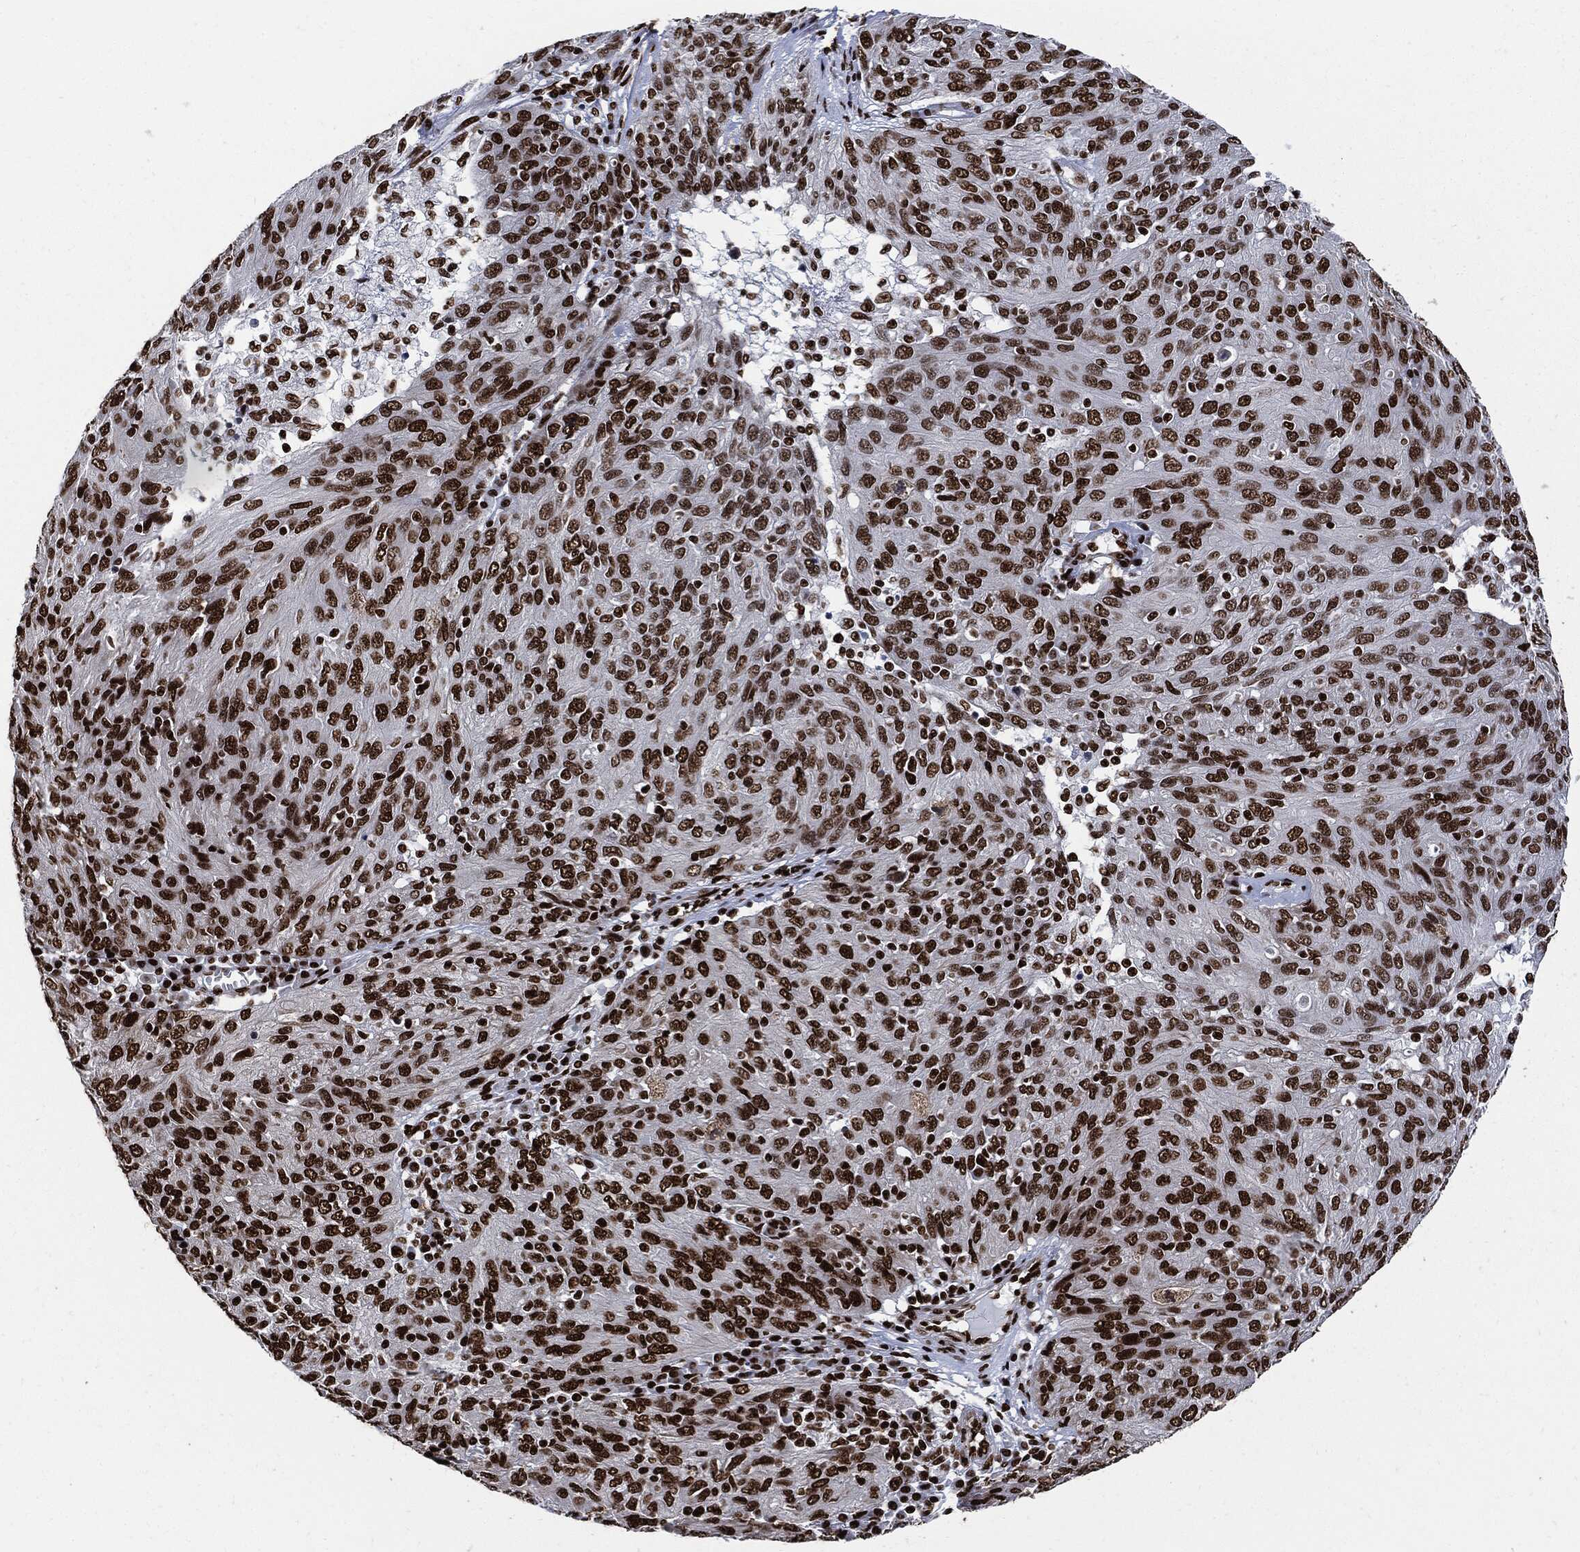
{"staining": {"intensity": "strong", "quantity": ">75%", "location": "nuclear"}, "tissue": "ovarian cancer", "cell_type": "Tumor cells", "image_type": "cancer", "snomed": [{"axis": "morphology", "description": "Carcinoma, endometroid"}, {"axis": "topography", "description": "Ovary"}], "caption": "Immunohistochemistry (IHC) micrograph of human ovarian endometroid carcinoma stained for a protein (brown), which reveals high levels of strong nuclear expression in approximately >75% of tumor cells.", "gene": "RECQL", "patient": {"sex": "female", "age": 50}}